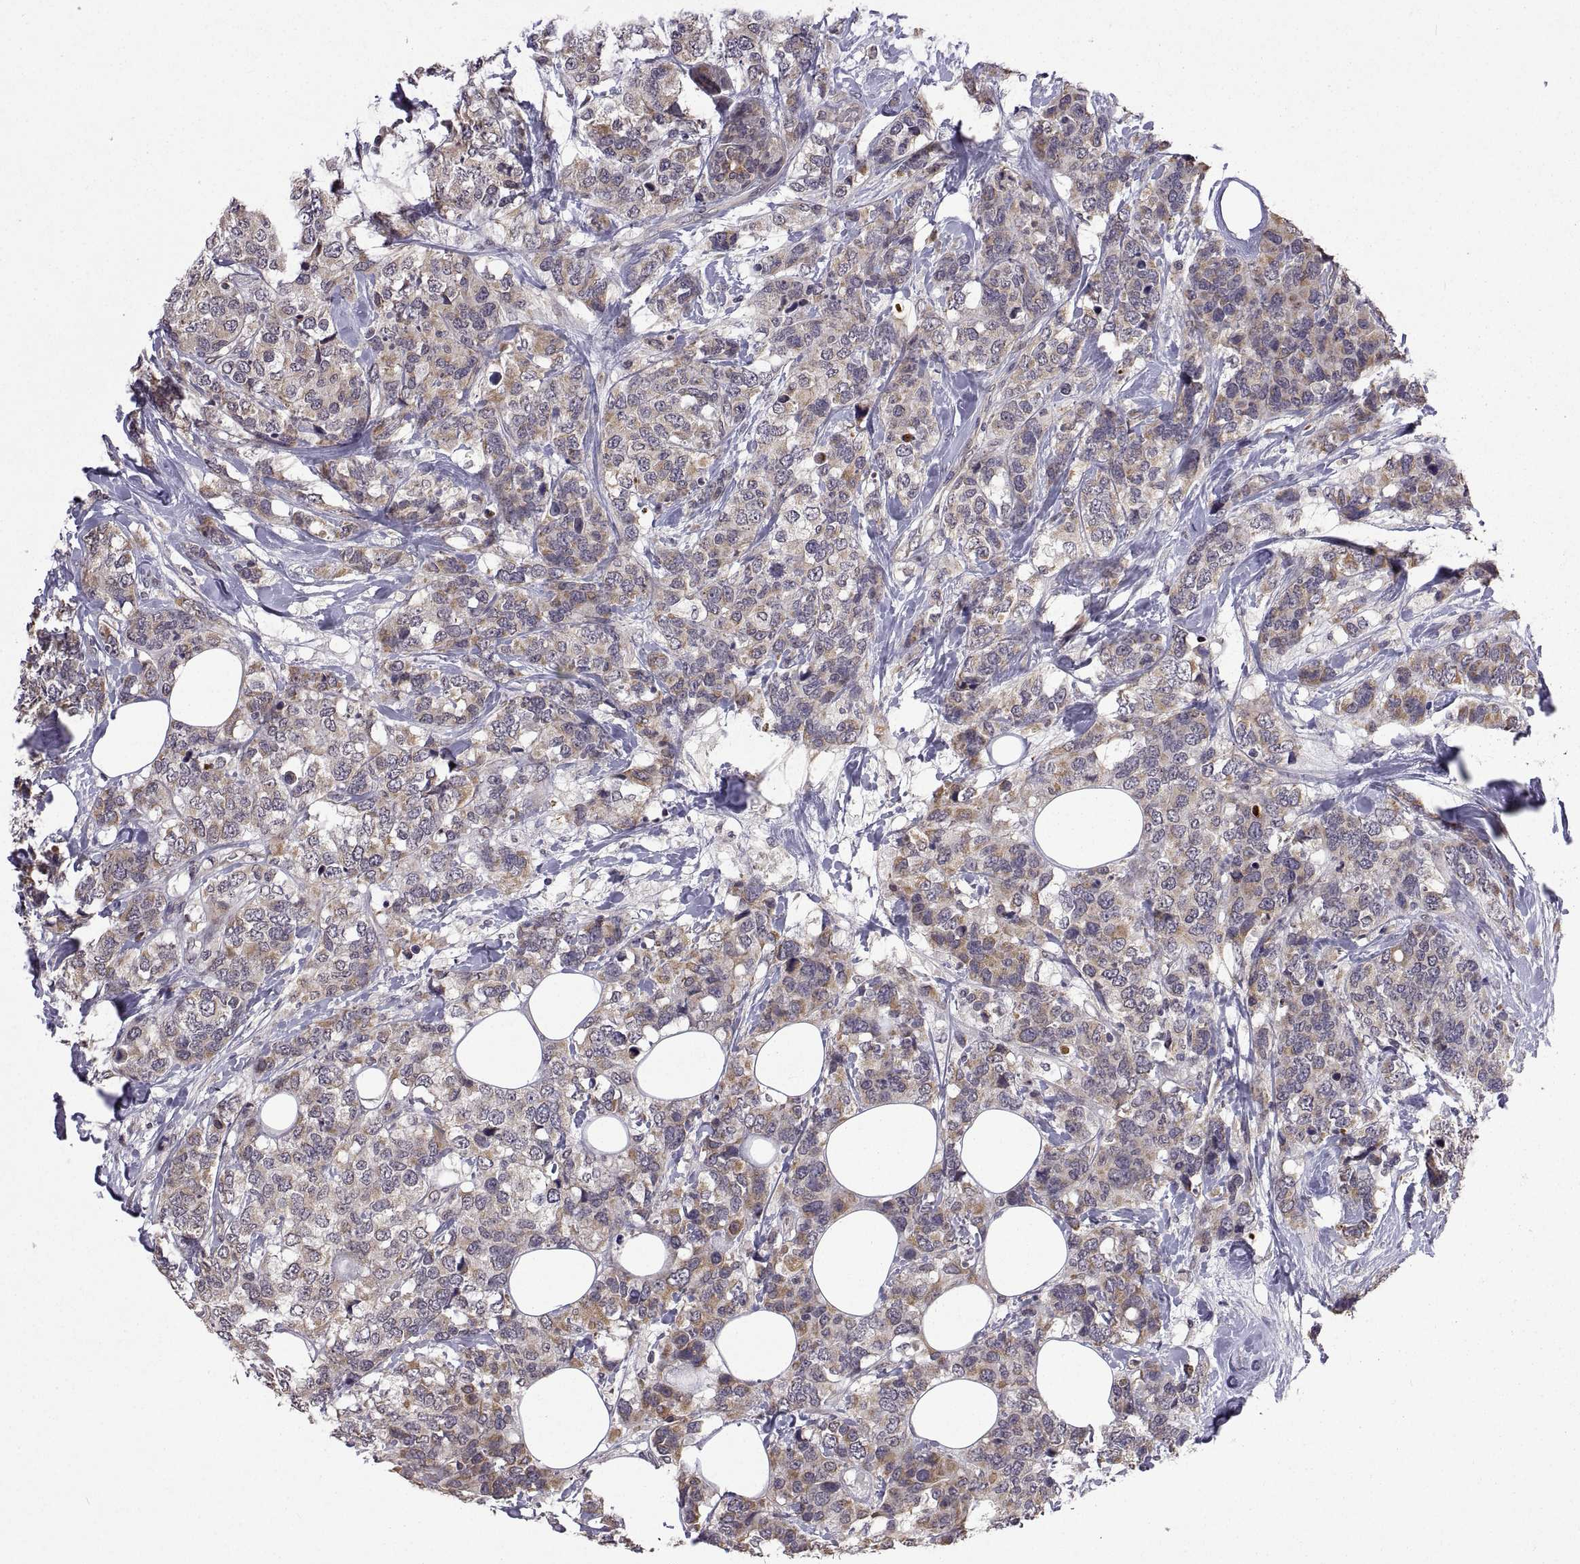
{"staining": {"intensity": "moderate", "quantity": ">75%", "location": "cytoplasmic/membranous"}, "tissue": "breast cancer", "cell_type": "Tumor cells", "image_type": "cancer", "snomed": [{"axis": "morphology", "description": "Lobular carcinoma"}, {"axis": "topography", "description": "Breast"}], "caption": "High-power microscopy captured an immunohistochemistry photomicrograph of breast cancer, revealing moderate cytoplasmic/membranous staining in about >75% of tumor cells. (IHC, brightfield microscopy, high magnification).", "gene": "LAMA1", "patient": {"sex": "female", "age": 59}}